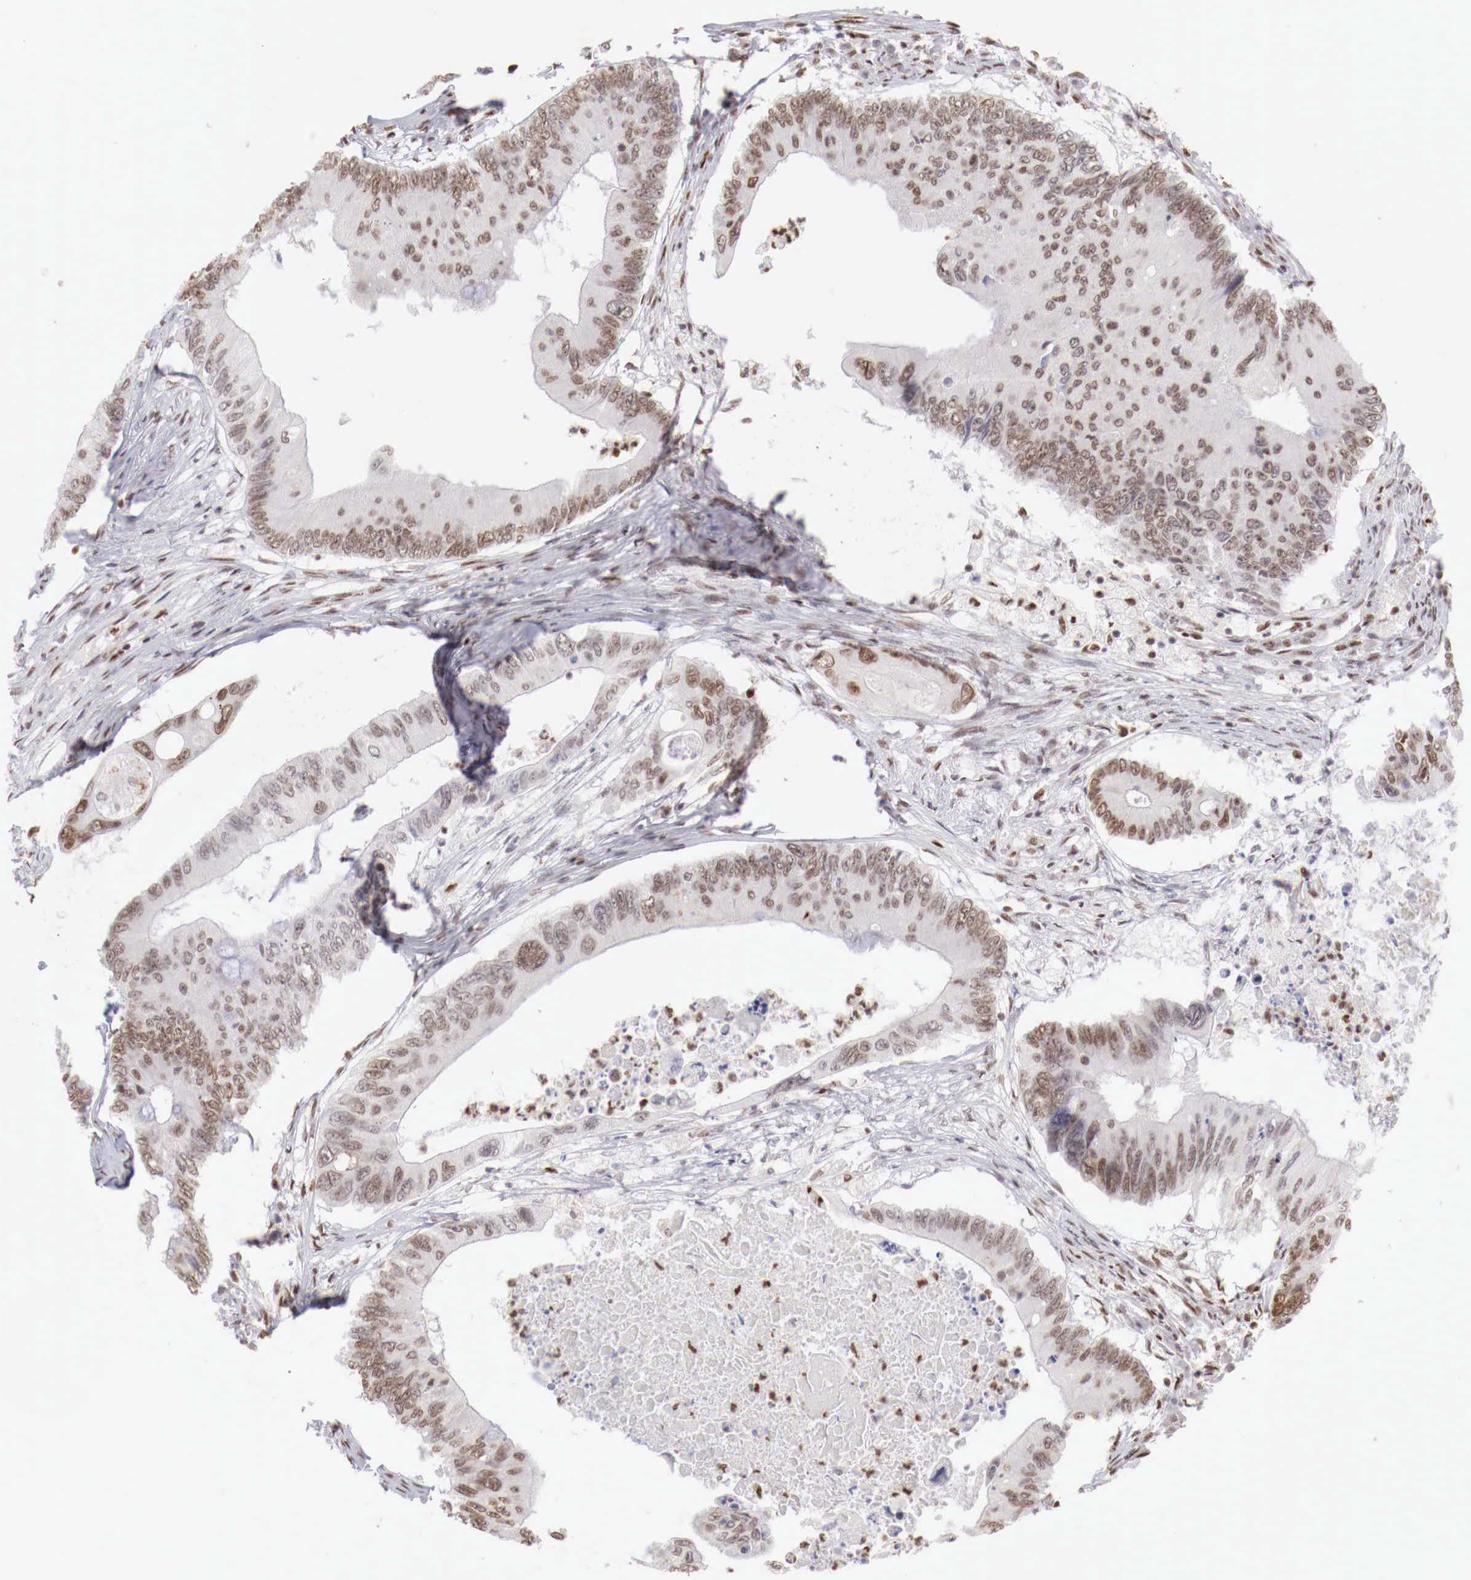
{"staining": {"intensity": "moderate", "quantity": ">75%", "location": "nuclear"}, "tissue": "colorectal cancer", "cell_type": "Tumor cells", "image_type": "cancer", "snomed": [{"axis": "morphology", "description": "Adenocarcinoma, NOS"}, {"axis": "topography", "description": "Colon"}], "caption": "Immunohistochemical staining of colorectal cancer (adenocarcinoma) reveals medium levels of moderate nuclear staining in about >75% of tumor cells. Nuclei are stained in blue.", "gene": "MAX", "patient": {"sex": "male", "age": 65}}